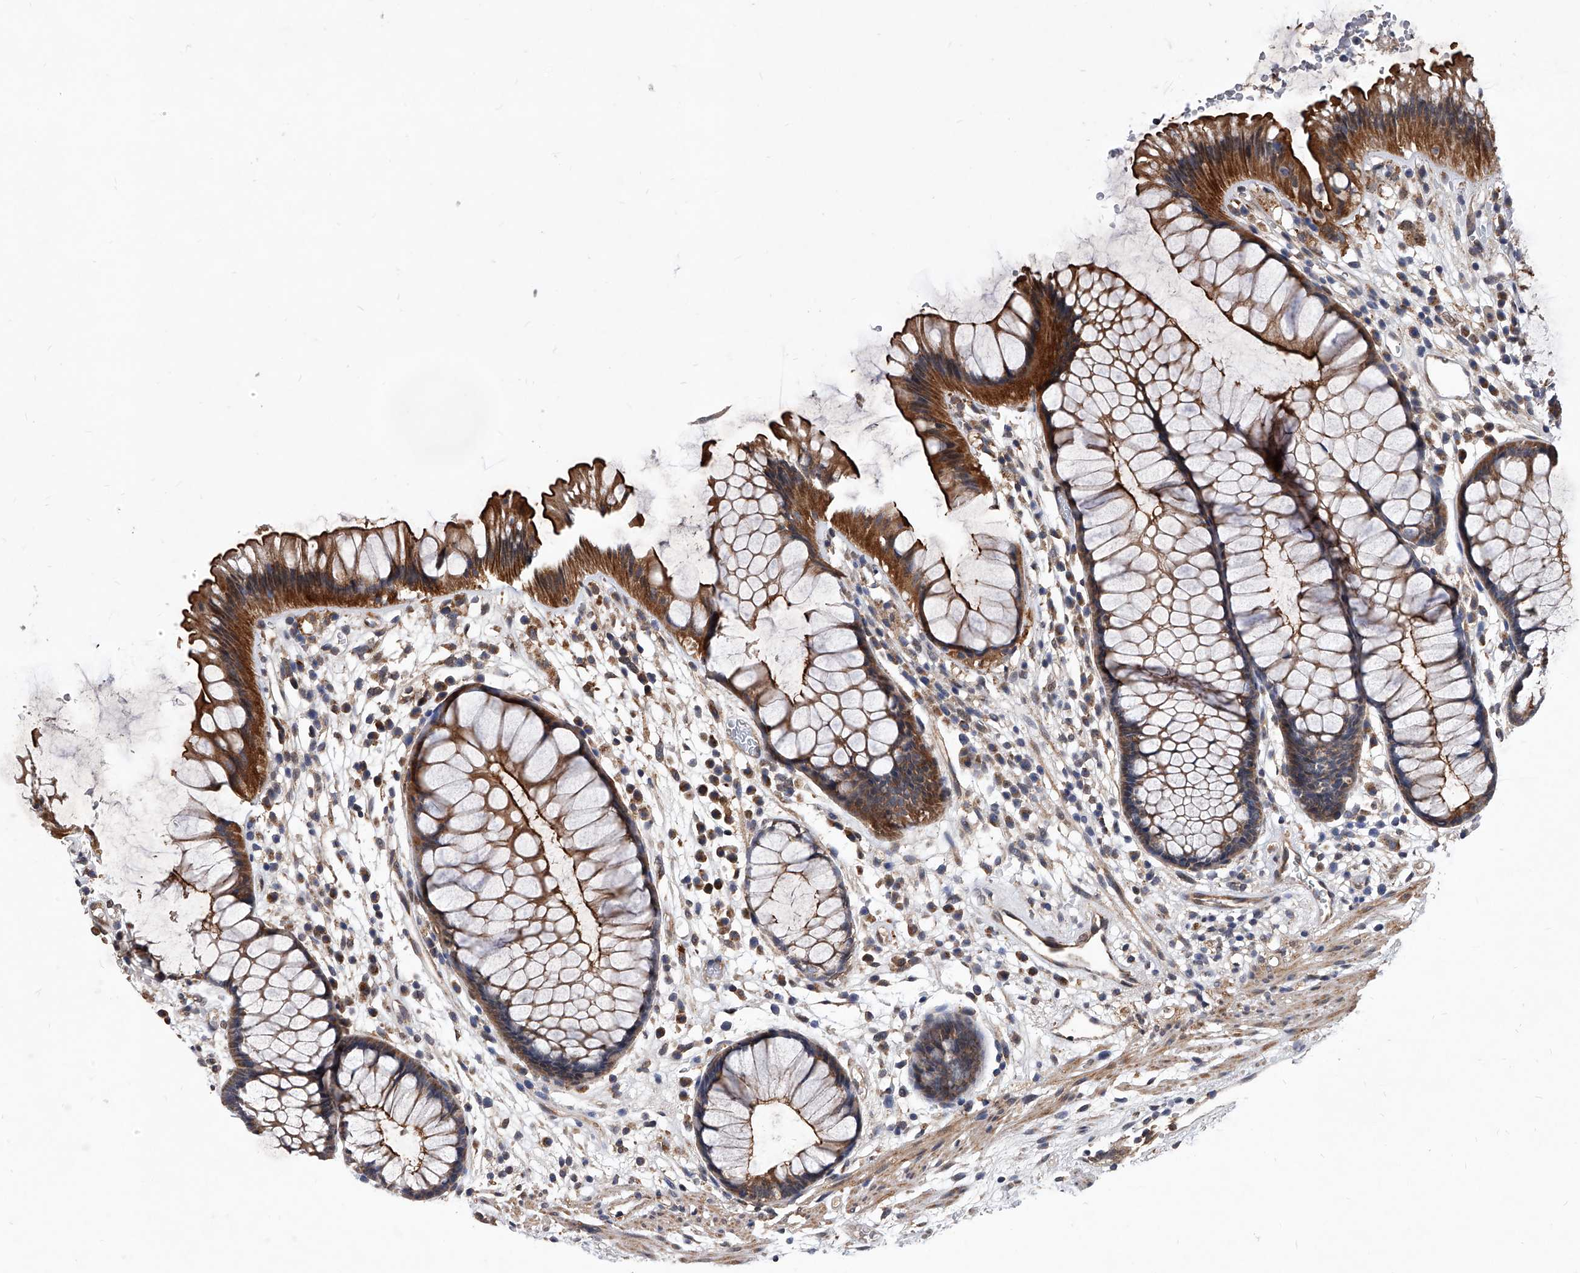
{"staining": {"intensity": "strong", "quantity": ">75%", "location": "cytoplasmic/membranous"}, "tissue": "rectum", "cell_type": "Glandular cells", "image_type": "normal", "snomed": [{"axis": "morphology", "description": "Normal tissue, NOS"}, {"axis": "topography", "description": "Rectum"}], "caption": "Immunohistochemistry histopathology image of unremarkable rectum: rectum stained using immunohistochemistry (IHC) exhibits high levels of strong protein expression localized specifically in the cytoplasmic/membranous of glandular cells, appearing as a cytoplasmic/membranous brown color.", "gene": "SOBP", "patient": {"sex": "male", "age": 51}}